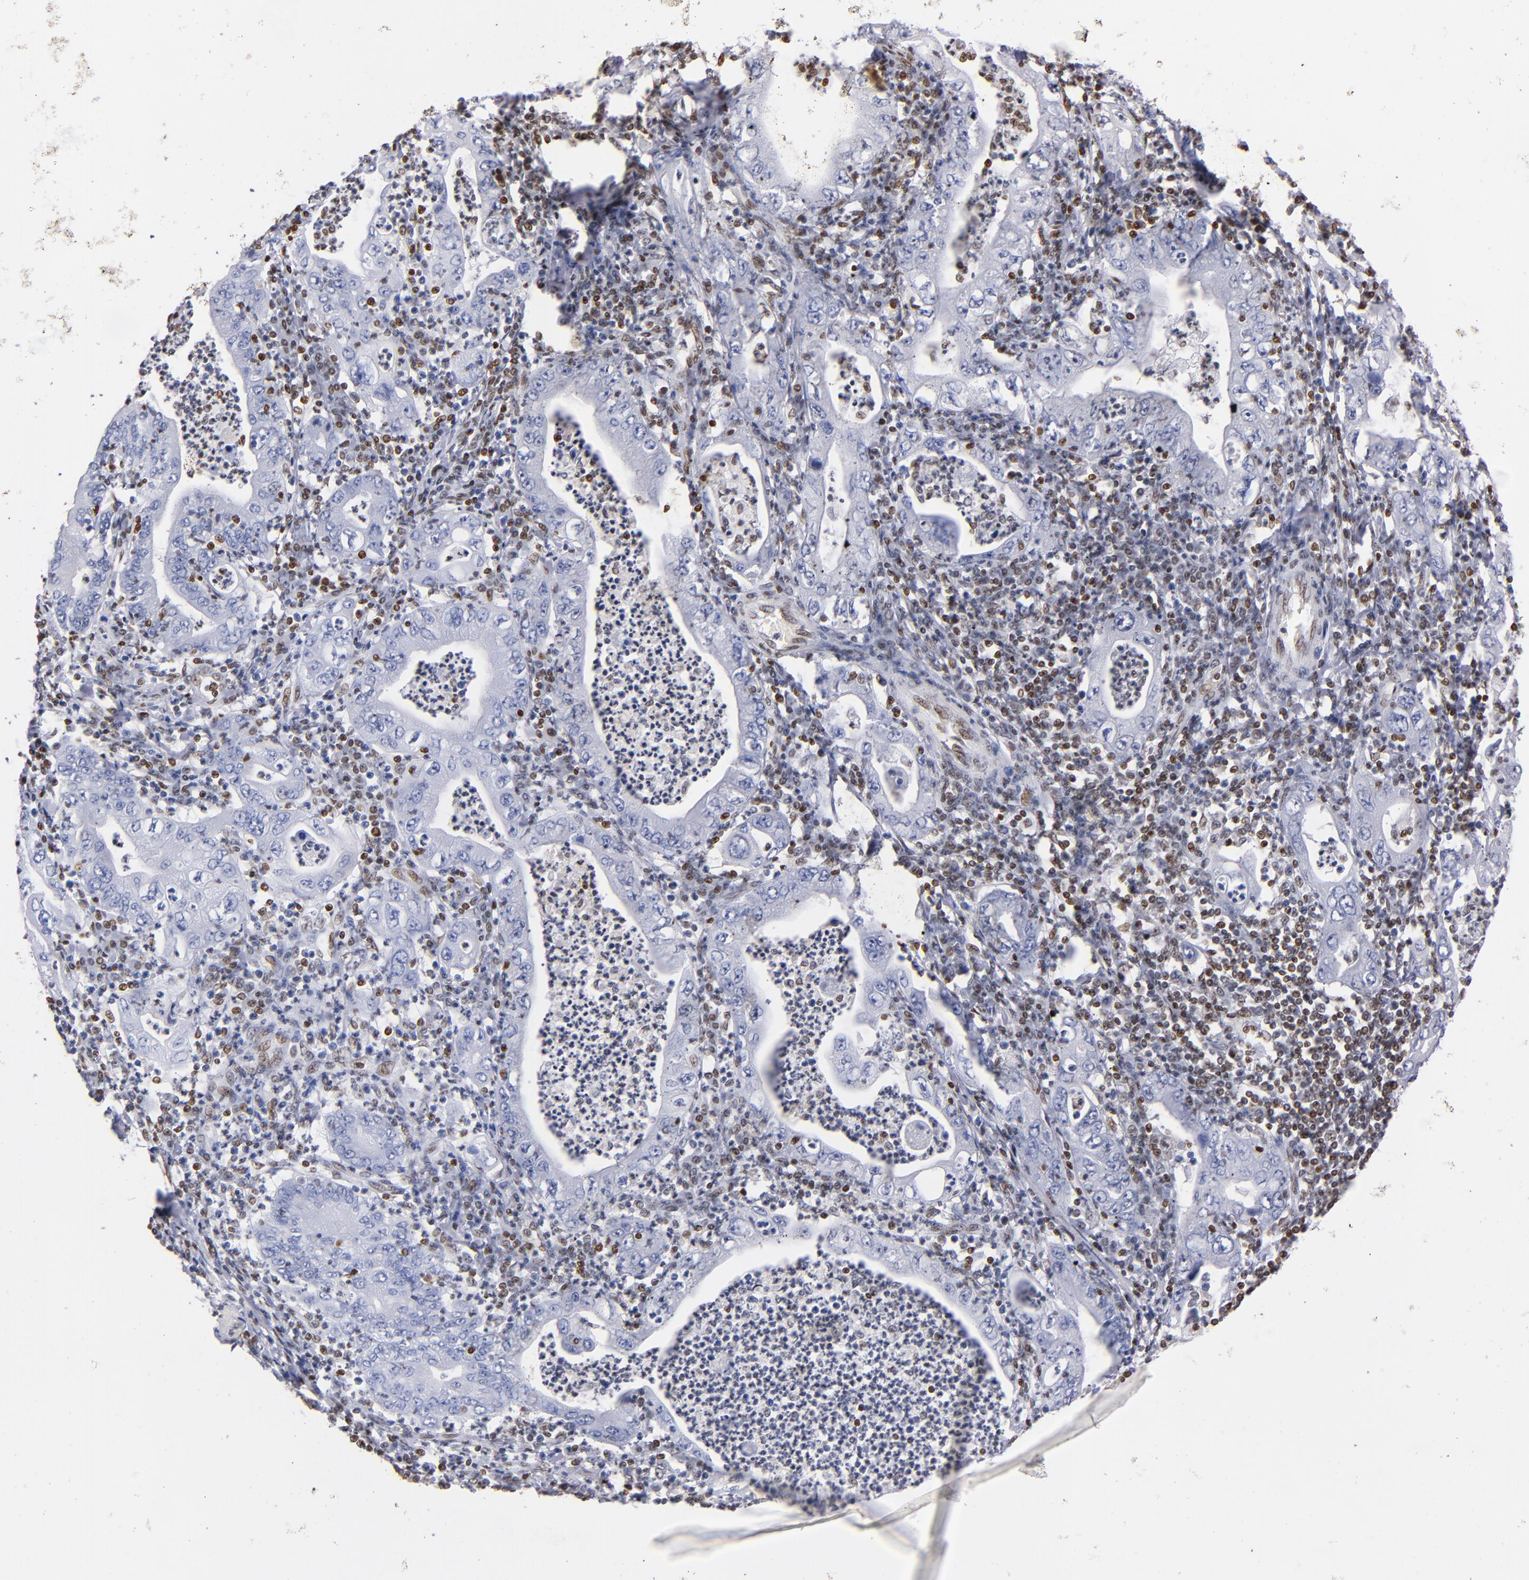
{"staining": {"intensity": "negative", "quantity": "none", "location": "none"}, "tissue": "stomach cancer", "cell_type": "Tumor cells", "image_type": "cancer", "snomed": [{"axis": "morphology", "description": "Normal tissue, NOS"}, {"axis": "morphology", "description": "Adenocarcinoma, NOS"}, {"axis": "topography", "description": "Esophagus"}, {"axis": "topography", "description": "Stomach, upper"}, {"axis": "topography", "description": "Peripheral nerve tissue"}], "caption": "IHC image of neoplastic tissue: adenocarcinoma (stomach) stained with DAB shows no significant protein positivity in tumor cells. (Immunohistochemistry (ihc), brightfield microscopy, high magnification).", "gene": "IFI16", "patient": {"sex": "male", "age": 62}}